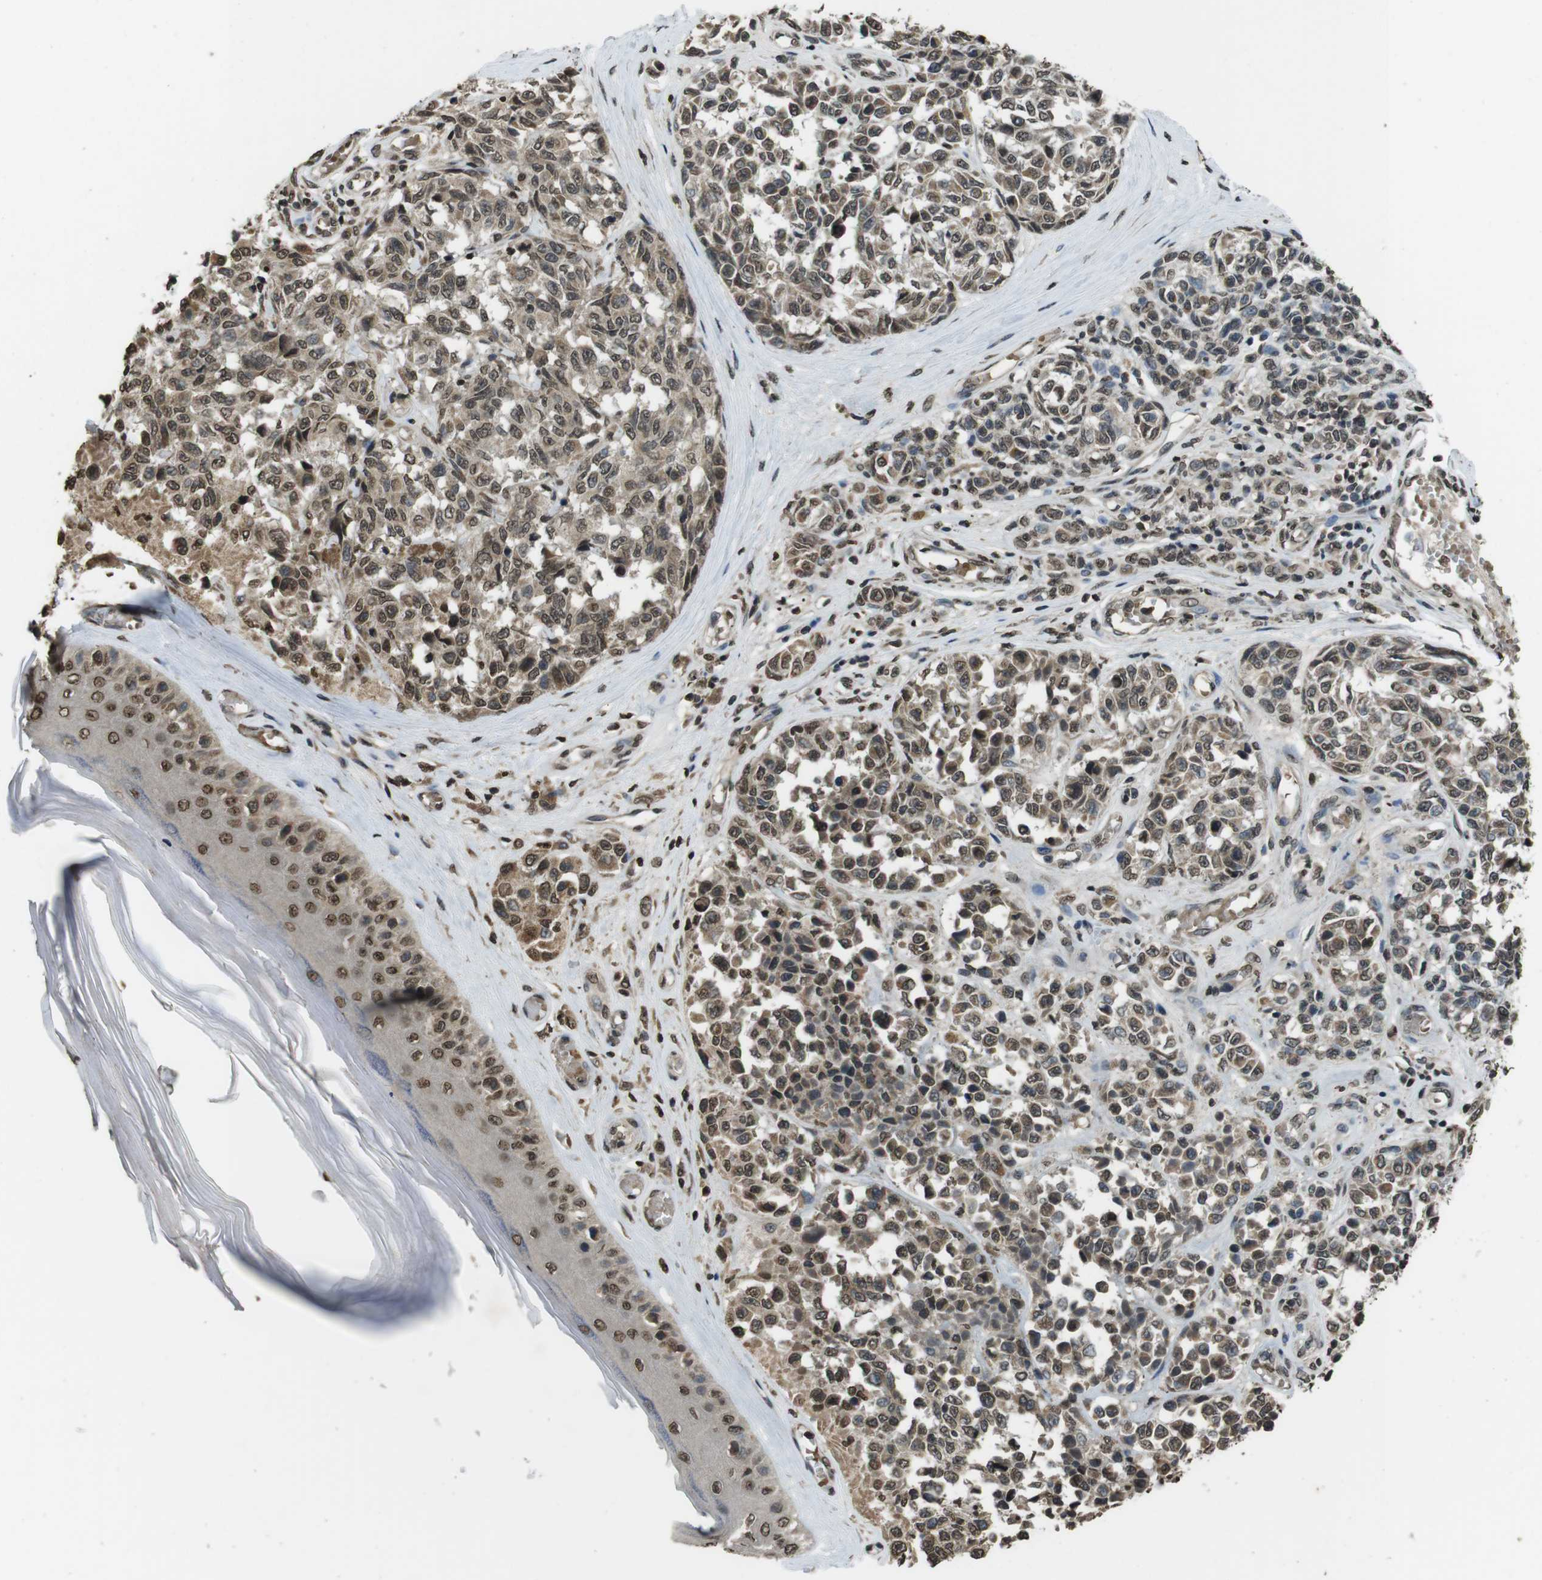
{"staining": {"intensity": "moderate", "quantity": ">75%", "location": "nuclear"}, "tissue": "melanoma", "cell_type": "Tumor cells", "image_type": "cancer", "snomed": [{"axis": "morphology", "description": "Malignant melanoma, NOS"}, {"axis": "topography", "description": "Skin"}], "caption": "There is medium levels of moderate nuclear staining in tumor cells of melanoma, as demonstrated by immunohistochemical staining (brown color).", "gene": "MAF", "patient": {"sex": "female", "age": 64}}